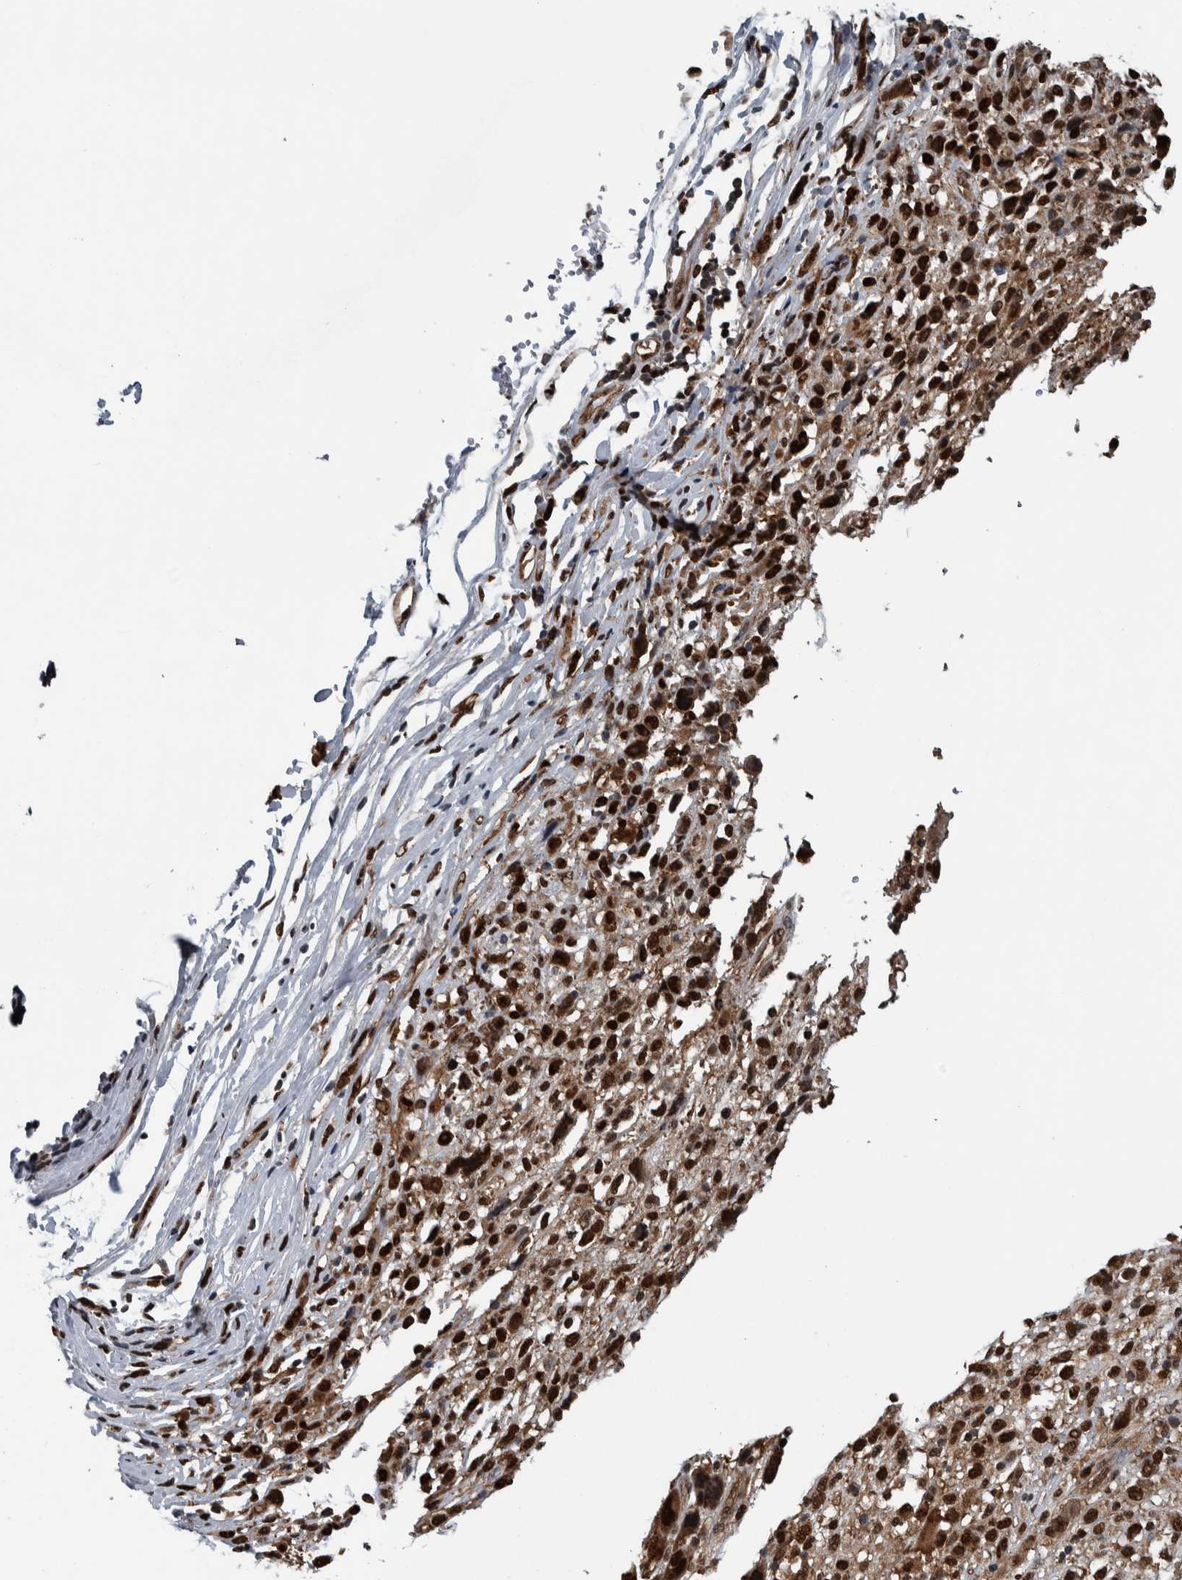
{"staining": {"intensity": "strong", "quantity": ">75%", "location": "nuclear"}, "tissue": "melanoma", "cell_type": "Tumor cells", "image_type": "cancer", "snomed": [{"axis": "morphology", "description": "Malignant melanoma, NOS"}, {"axis": "topography", "description": "Skin"}], "caption": "Melanoma stained with a protein marker reveals strong staining in tumor cells.", "gene": "FAM135B", "patient": {"sex": "female", "age": 55}}